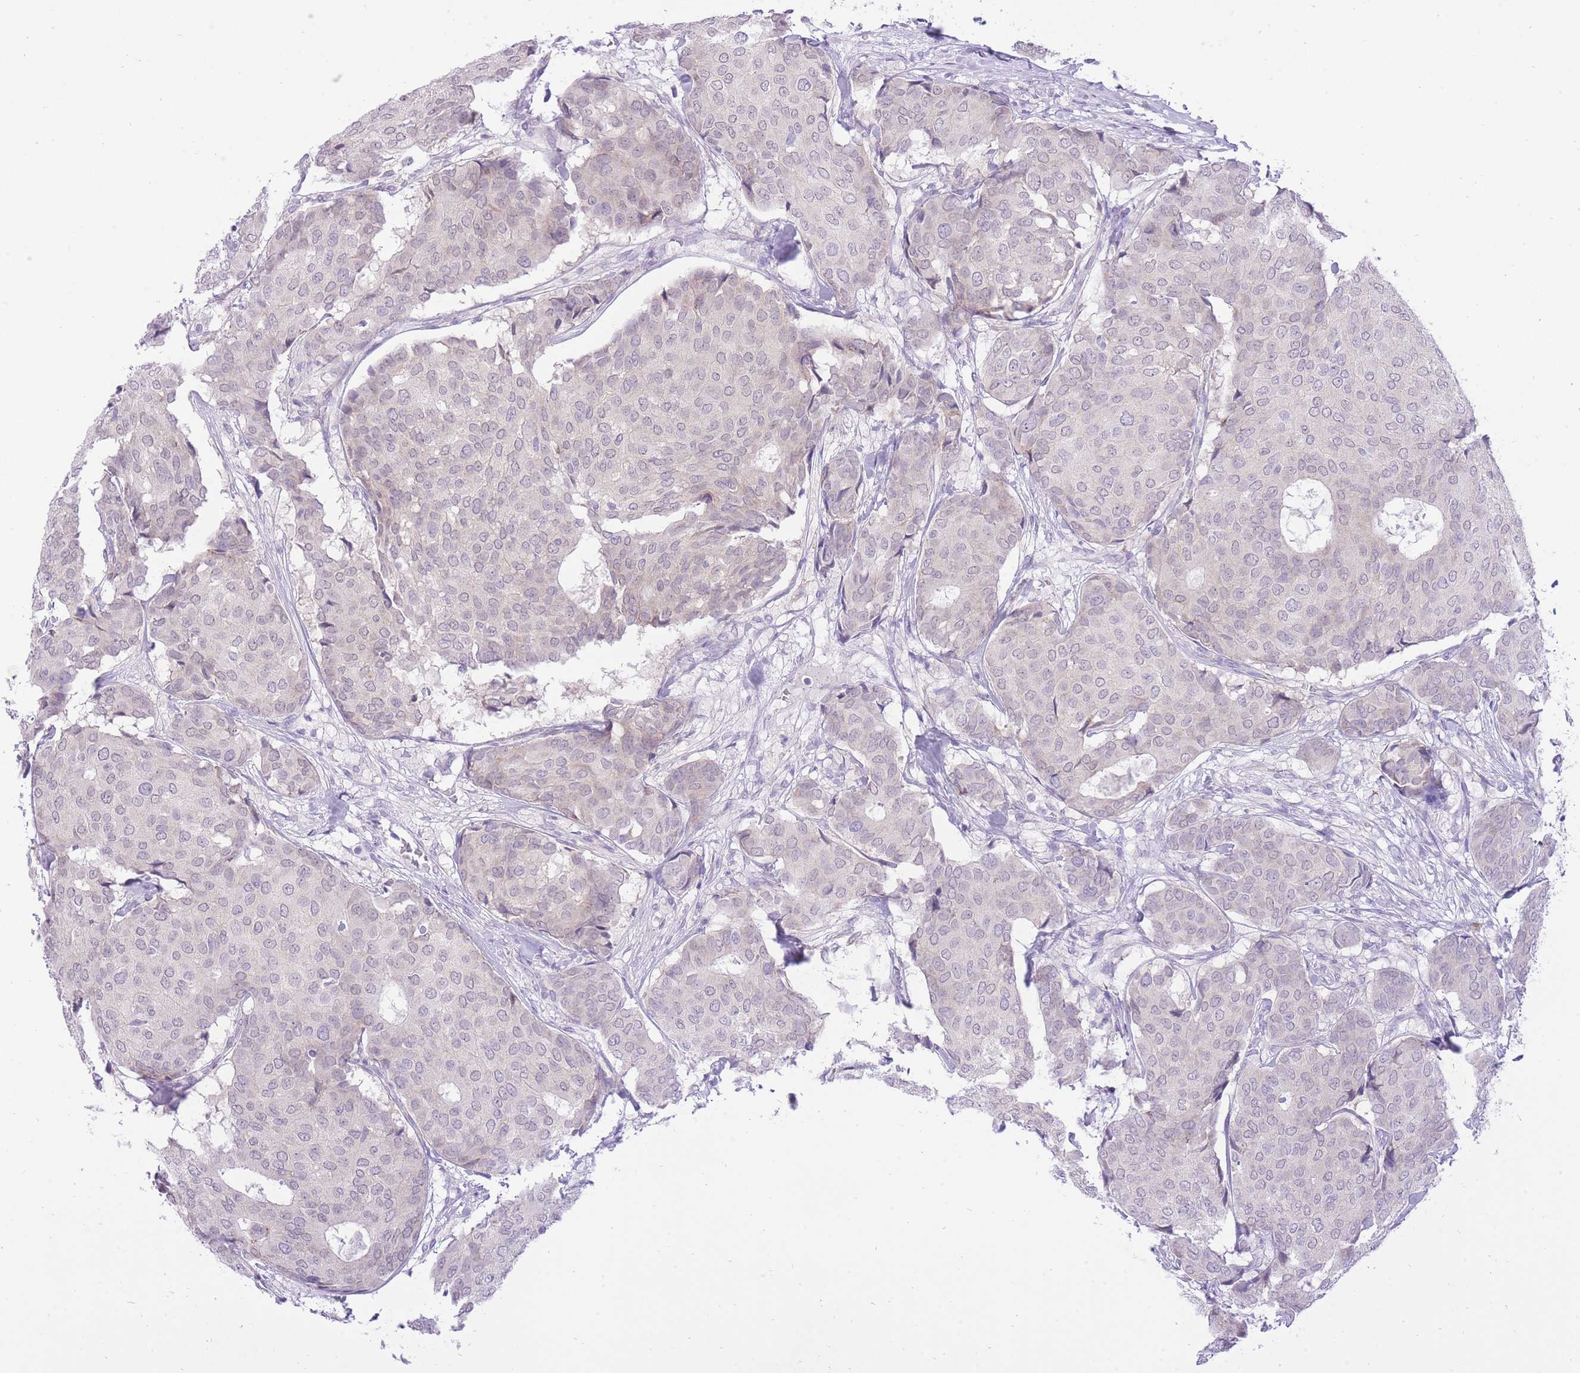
{"staining": {"intensity": "negative", "quantity": "none", "location": "none"}, "tissue": "breast cancer", "cell_type": "Tumor cells", "image_type": "cancer", "snomed": [{"axis": "morphology", "description": "Duct carcinoma"}, {"axis": "topography", "description": "Breast"}], "caption": "Immunohistochemistry (IHC) histopathology image of neoplastic tissue: intraductal carcinoma (breast) stained with DAB (3,3'-diaminobenzidine) exhibits no significant protein expression in tumor cells.", "gene": "DENND2D", "patient": {"sex": "female", "age": 75}}